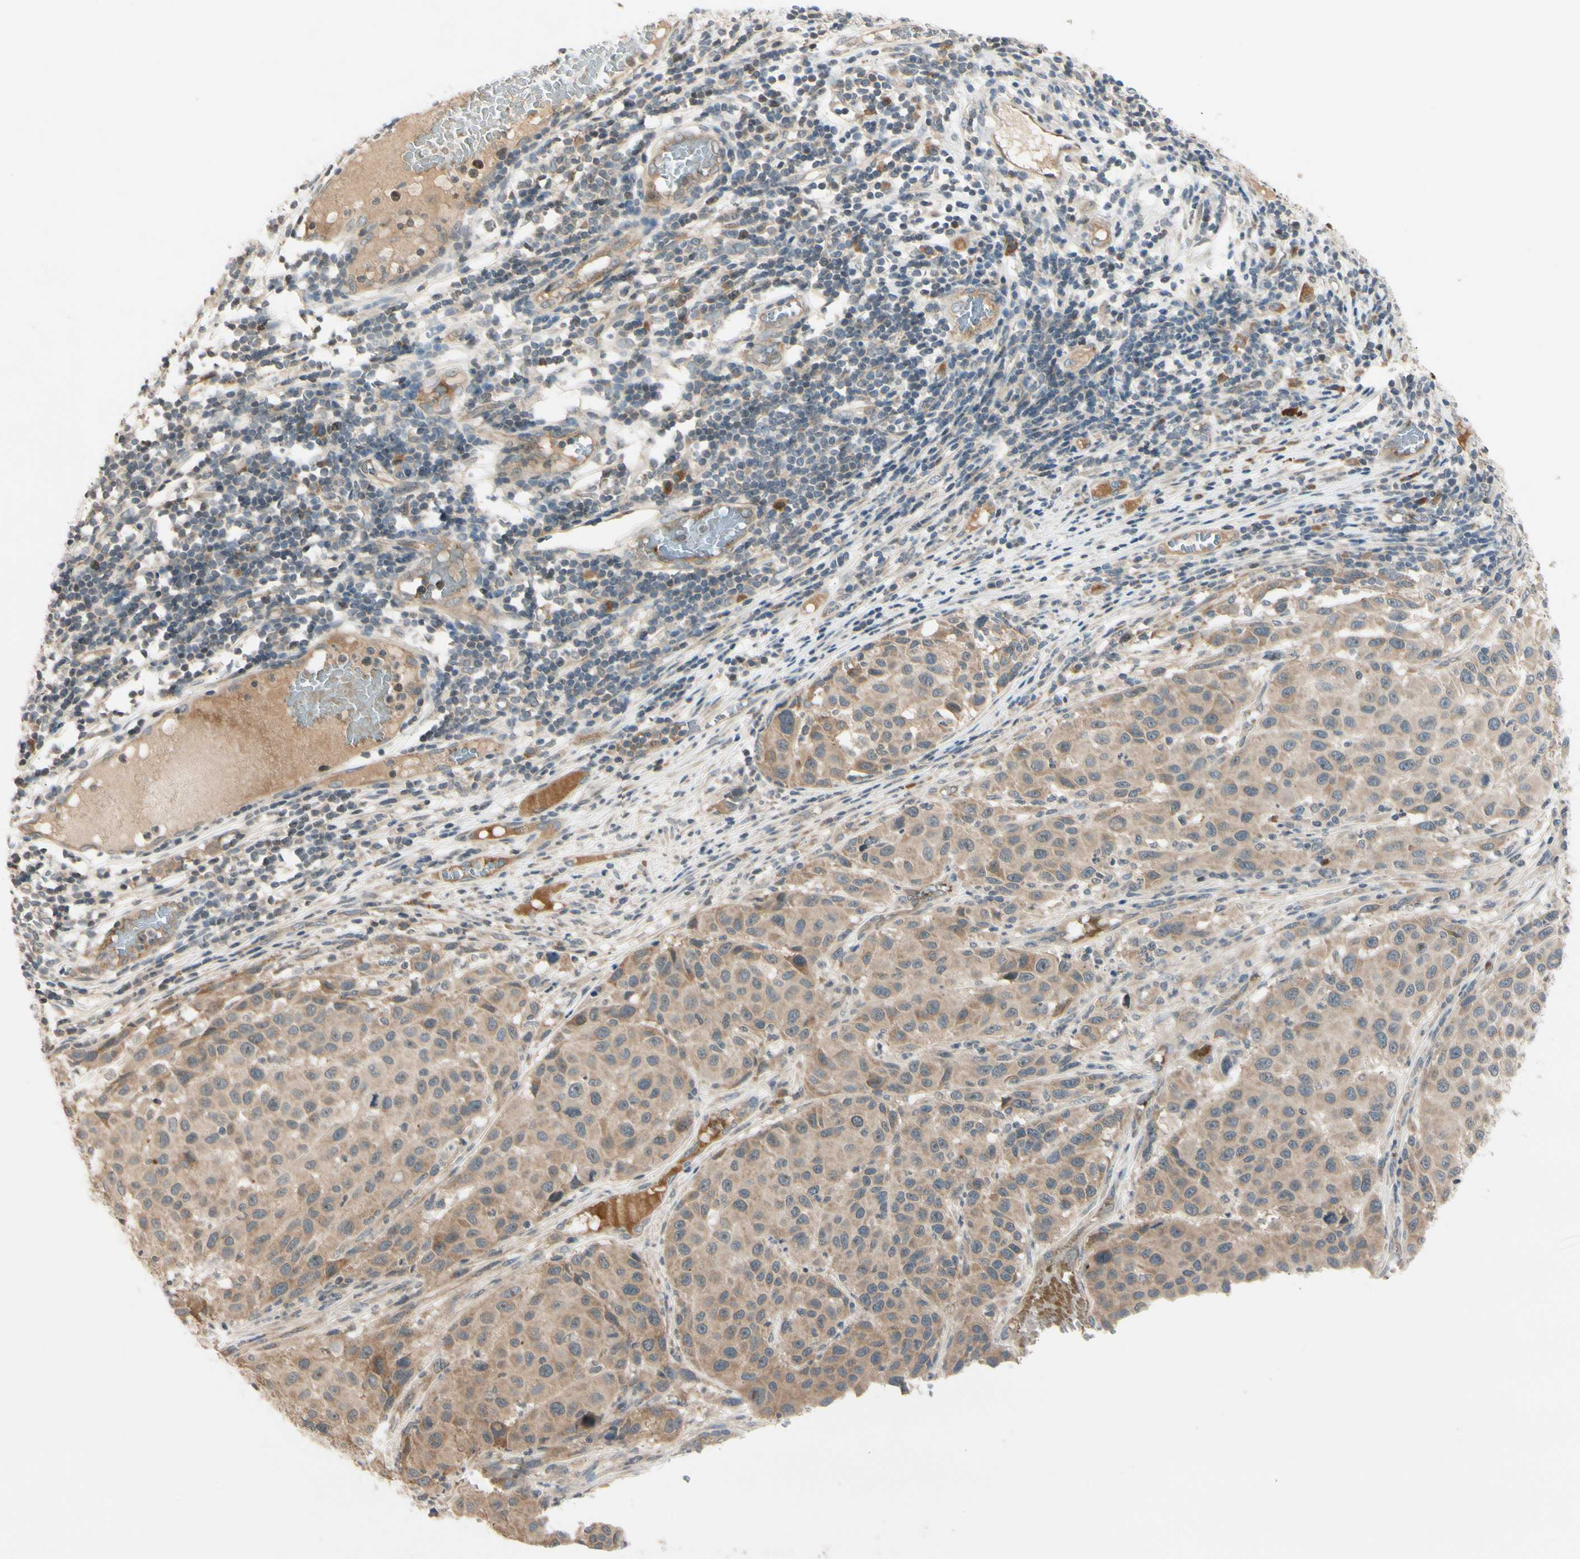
{"staining": {"intensity": "weak", "quantity": ">75%", "location": "cytoplasmic/membranous"}, "tissue": "melanoma", "cell_type": "Tumor cells", "image_type": "cancer", "snomed": [{"axis": "morphology", "description": "Malignant melanoma, Metastatic site"}, {"axis": "topography", "description": "Lymph node"}], "caption": "High-magnification brightfield microscopy of malignant melanoma (metastatic site) stained with DAB (brown) and counterstained with hematoxylin (blue). tumor cells exhibit weak cytoplasmic/membranous positivity is seen in about>75% of cells.", "gene": "FGF10", "patient": {"sex": "male", "age": 61}}